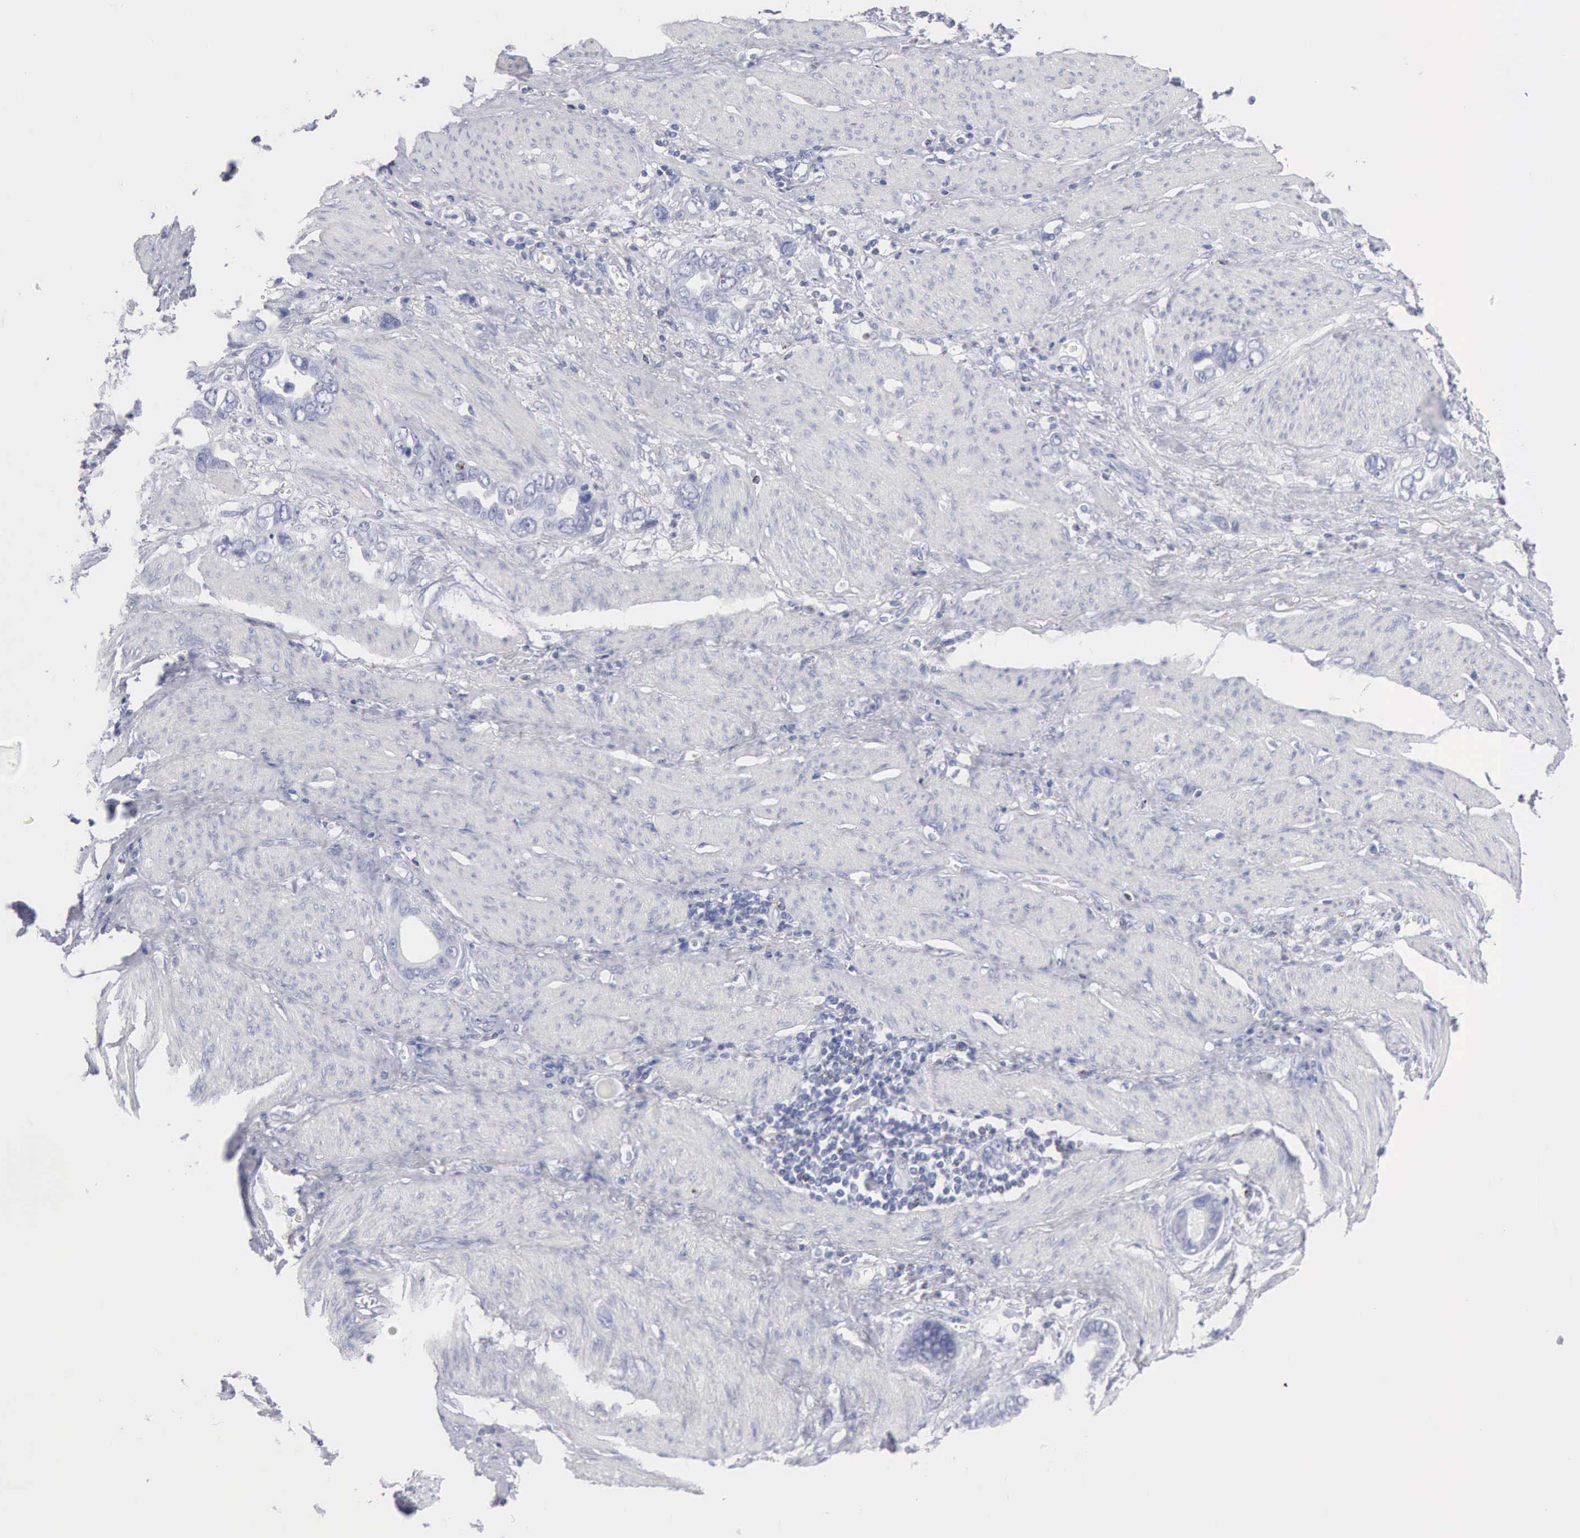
{"staining": {"intensity": "negative", "quantity": "none", "location": "none"}, "tissue": "stomach cancer", "cell_type": "Tumor cells", "image_type": "cancer", "snomed": [{"axis": "morphology", "description": "Adenocarcinoma, NOS"}, {"axis": "topography", "description": "Stomach"}], "caption": "This is an immunohistochemistry (IHC) image of human adenocarcinoma (stomach). There is no positivity in tumor cells.", "gene": "GZMB", "patient": {"sex": "male", "age": 78}}